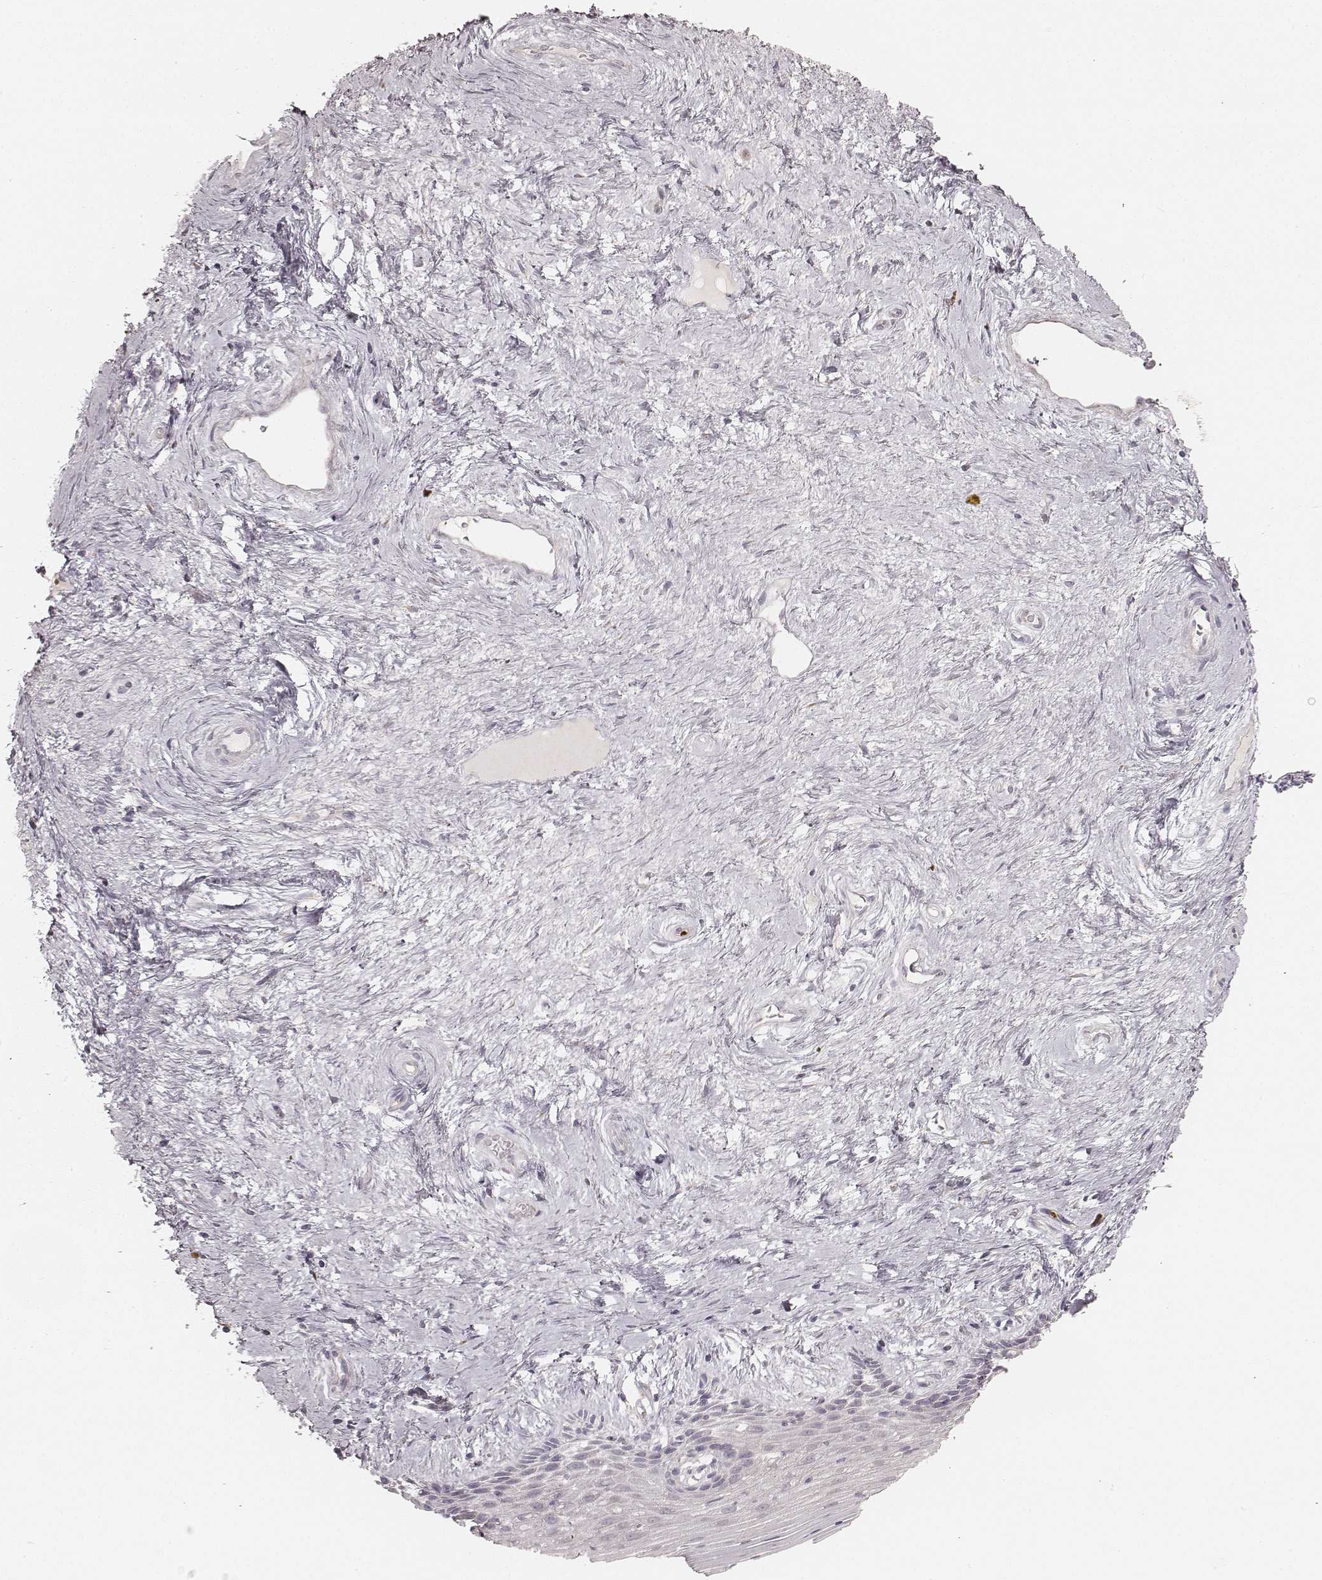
{"staining": {"intensity": "negative", "quantity": "none", "location": "none"}, "tissue": "vagina", "cell_type": "Squamous epithelial cells", "image_type": "normal", "snomed": [{"axis": "morphology", "description": "Normal tissue, NOS"}, {"axis": "topography", "description": "Vagina"}], "caption": "IHC photomicrograph of unremarkable vagina: human vagina stained with DAB (3,3'-diaminobenzidine) demonstrates no significant protein staining in squamous epithelial cells. (DAB immunohistochemistry with hematoxylin counter stain).", "gene": "ABCA7", "patient": {"sex": "female", "age": 45}}